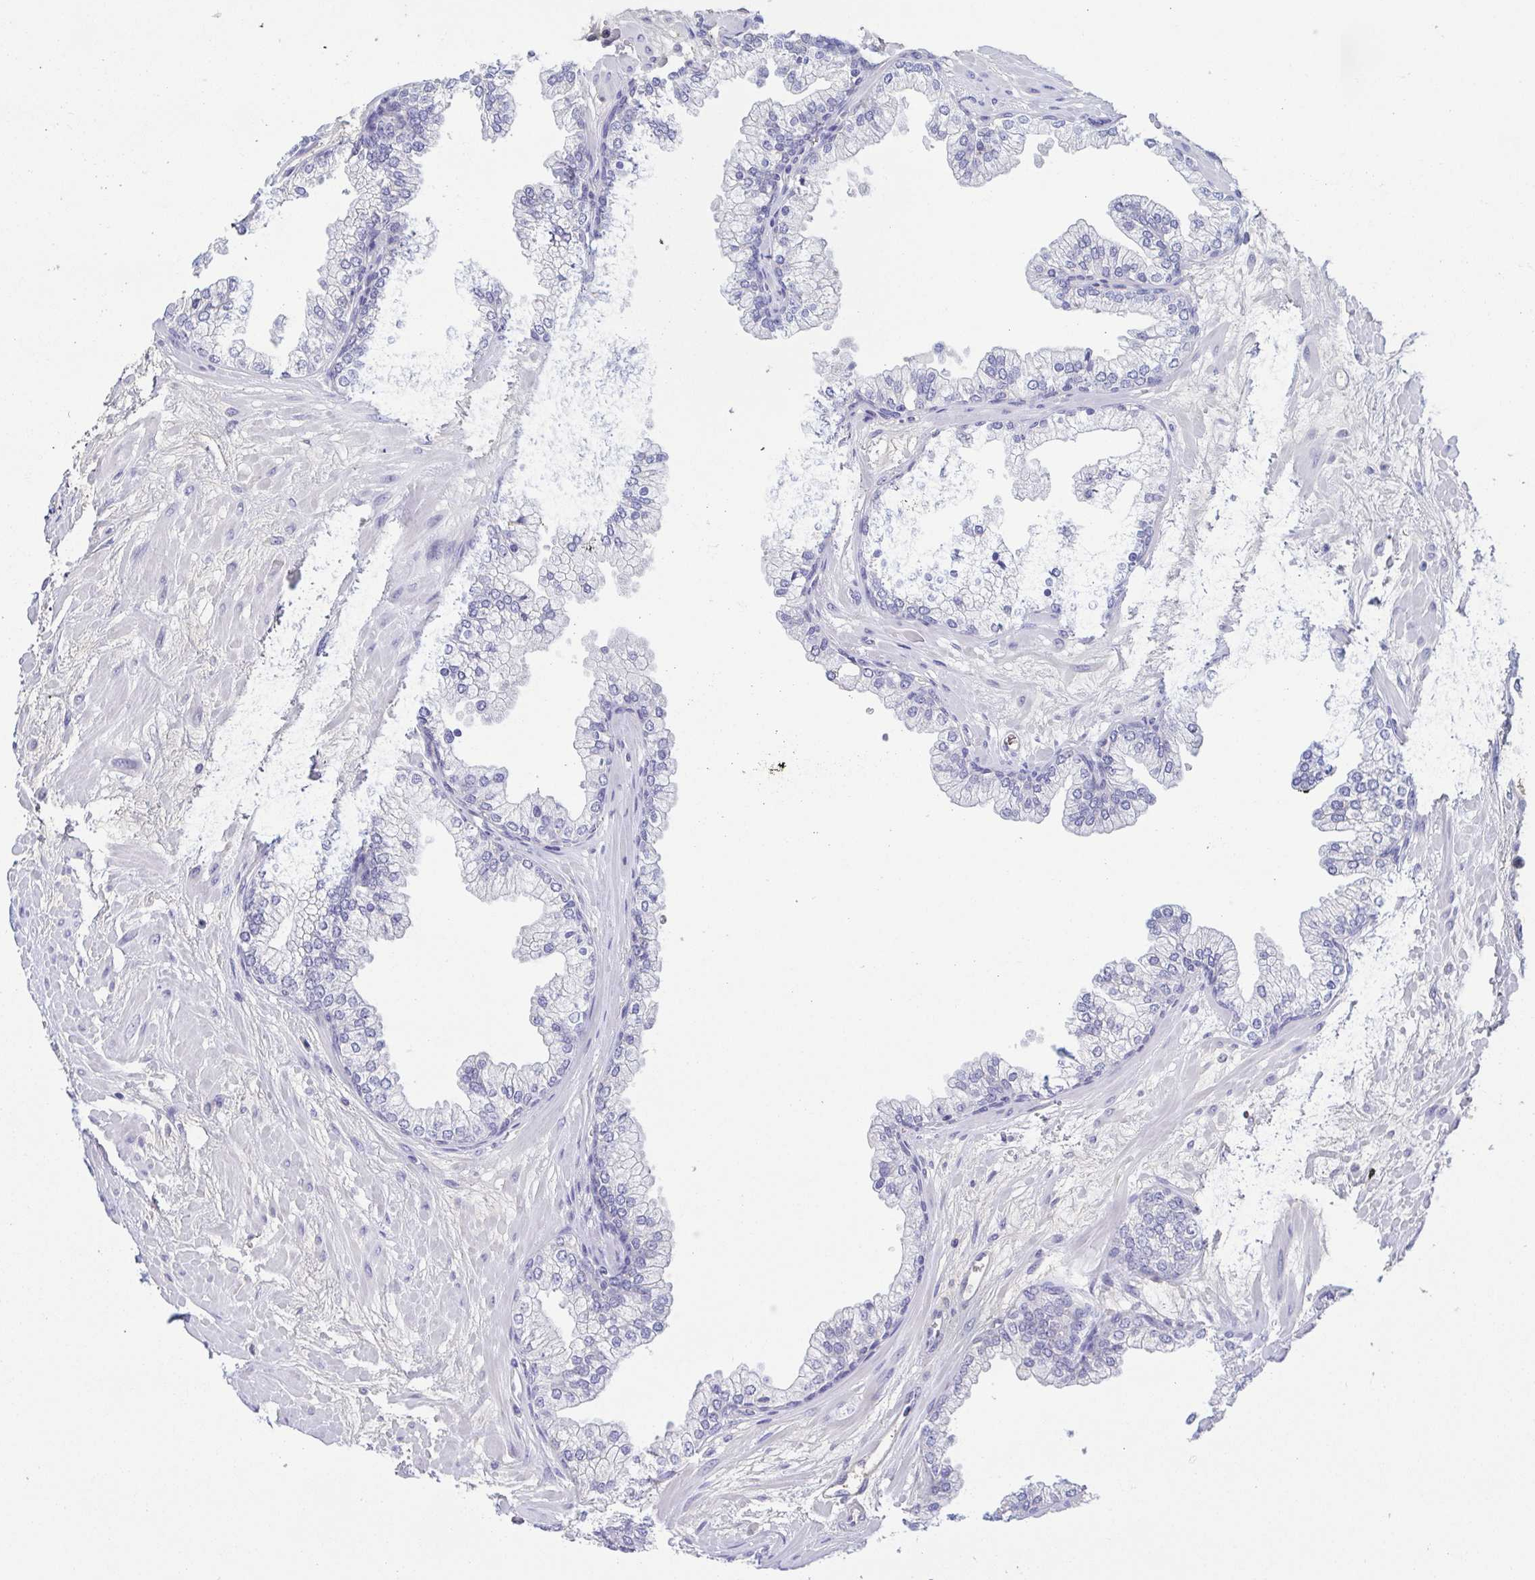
{"staining": {"intensity": "negative", "quantity": "none", "location": "none"}, "tissue": "prostate", "cell_type": "Glandular cells", "image_type": "normal", "snomed": [{"axis": "morphology", "description": "Normal tissue, NOS"}, {"axis": "topography", "description": "Prostate"}, {"axis": "topography", "description": "Peripheral nerve tissue"}], "caption": "This is an immunohistochemistry (IHC) histopathology image of normal human prostate. There is no staining in glandular cells.", "gene": "TREH", "patient": {"sex": "male", "age": 61}}